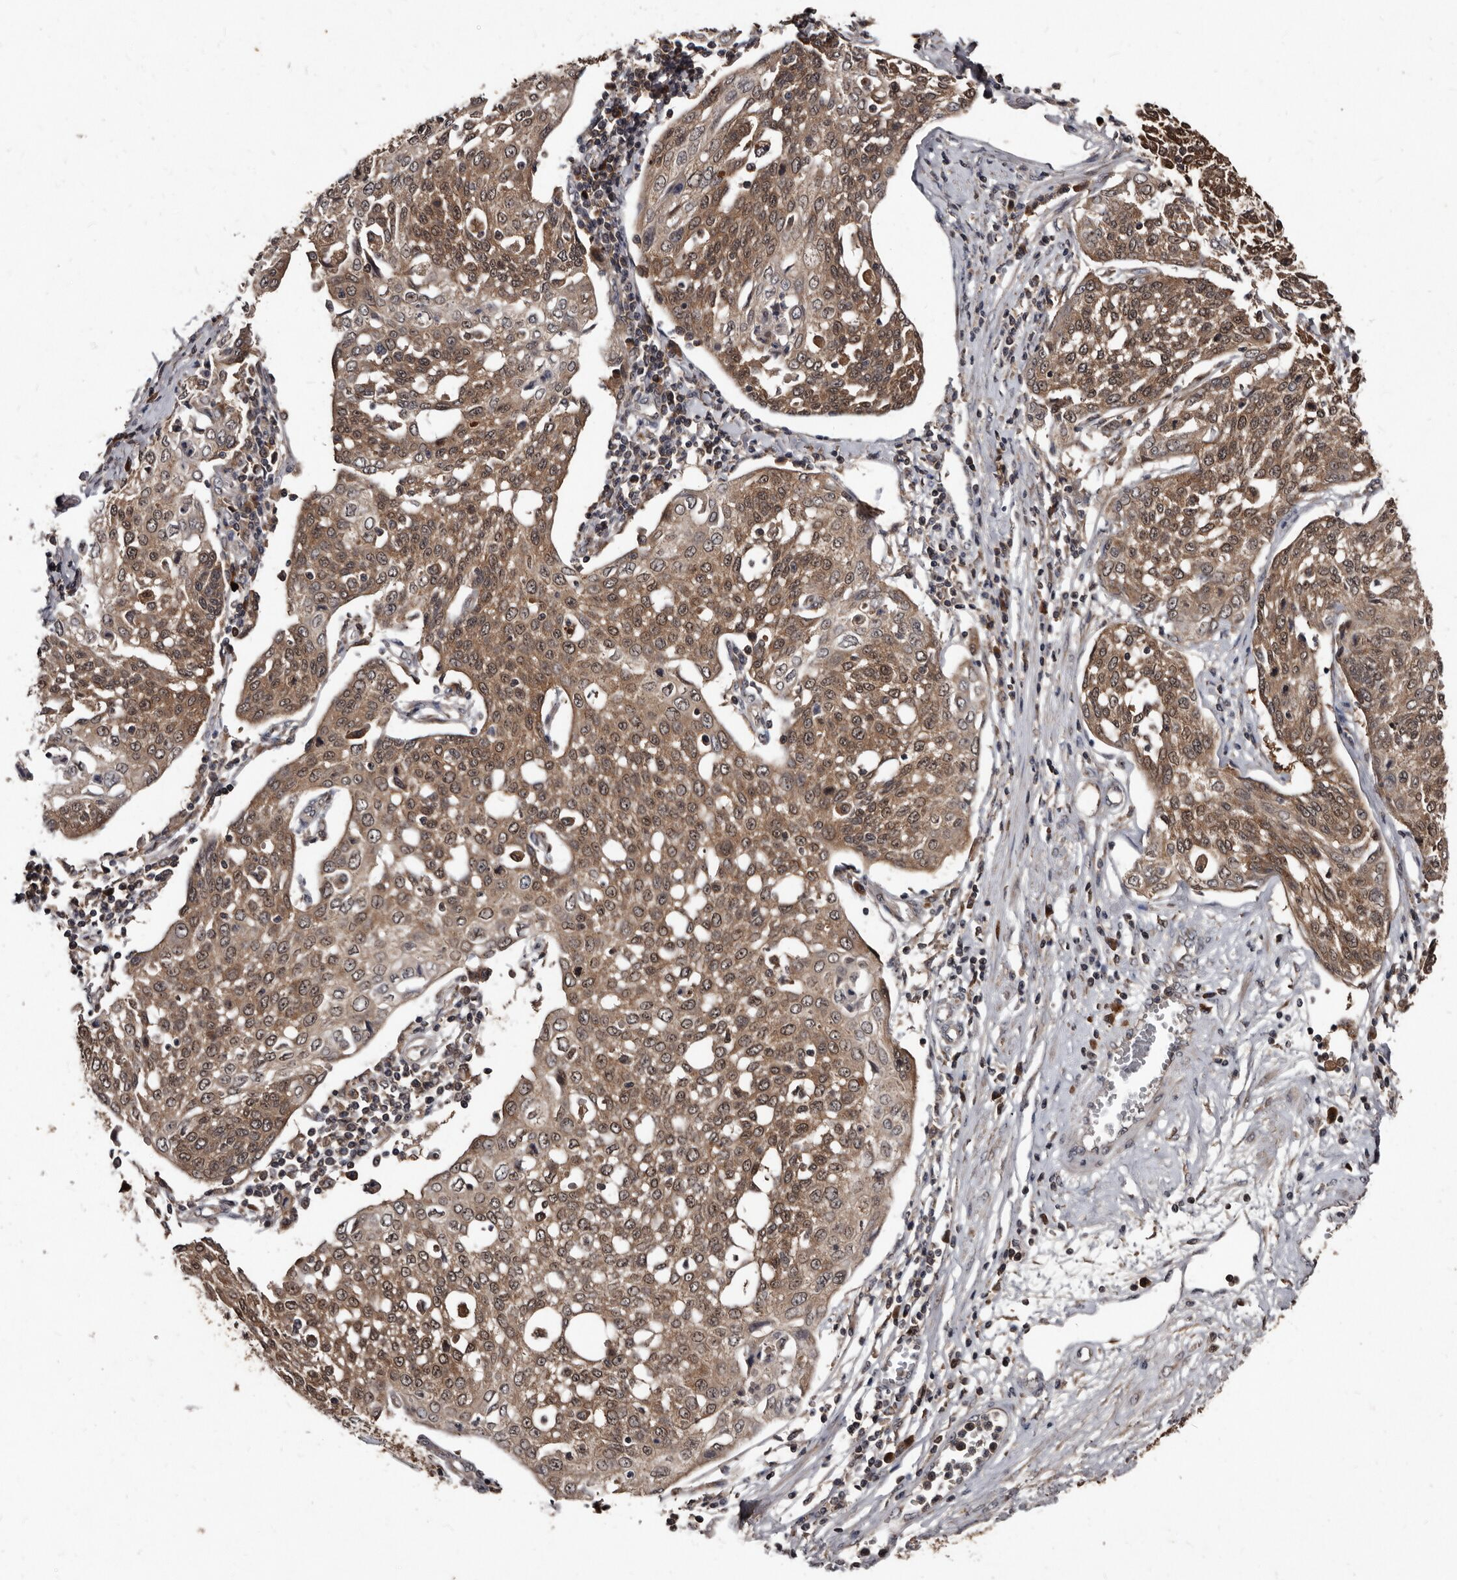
{"staining": {"intensity": "moderate", "quantity": ">75%", "location": "cytoplasmic/membranous,nuclear"}, "tissue": "cervical cancer", "cell_type": "Tumor cells", "image_type": "cancer", "snomed": [{"axis": "morphology", "description": "Squamous cell carcinoma, NOS"}, {"axis": "topography", "description": "Cervix"}], "caption": "Human squamous cell carcinoma (cervical) stained for a protein (brown) reveals moderate cytoplasmic/membranous and nuclear positive expression in approximately >75% of tumor cells.", "gene": "PMVK", "patient": {"sex": "female", "age": 34}}